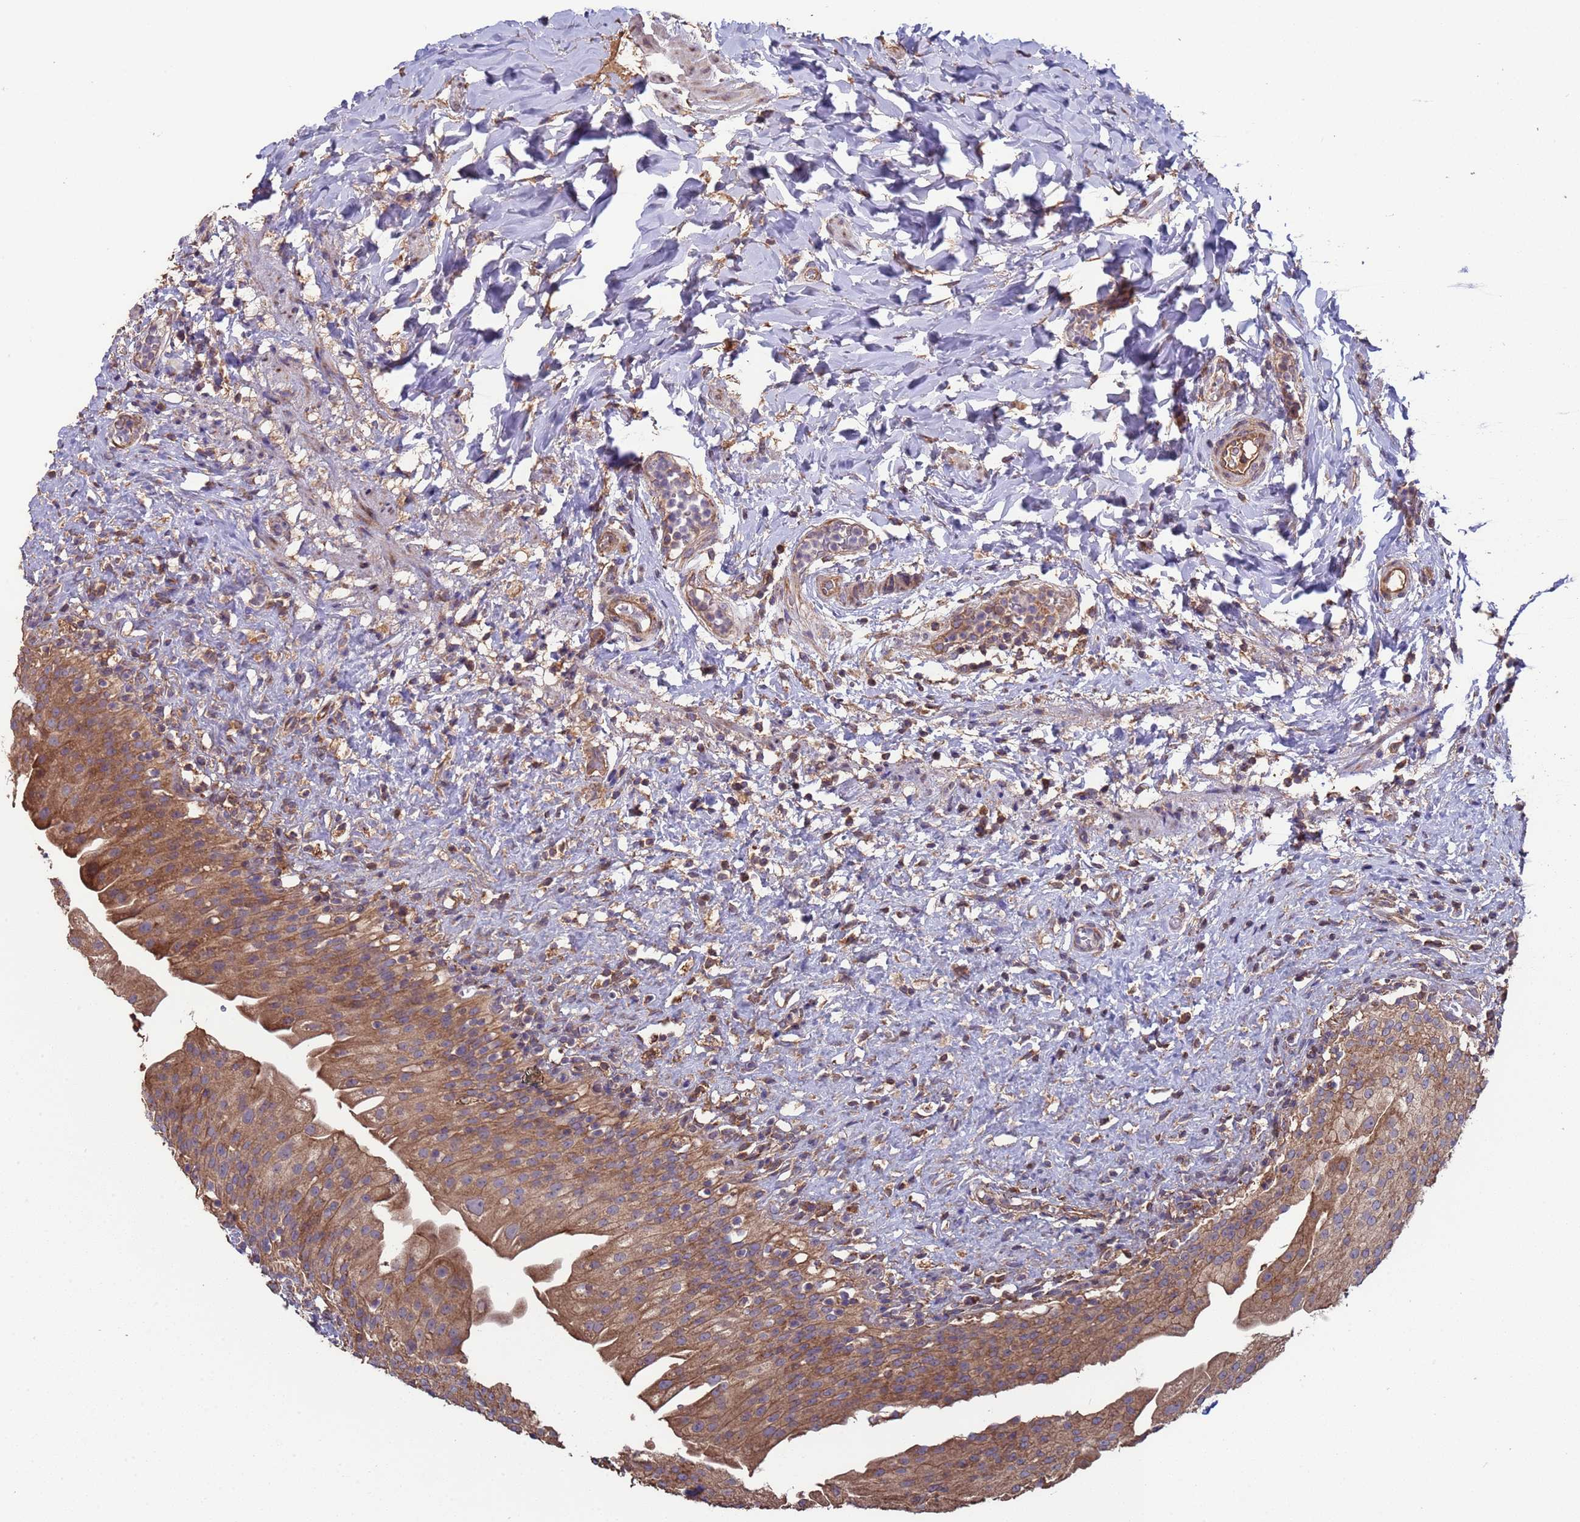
{"staining": {"intensity": "moderate", "quantity": ">75%", "location": "cytoplasmic/membranous"}, "tissue": "urinary bladder", "cell_type": "Urothelial cells", "image_type": "normal", "snomed": [{"axis": "morphology", "description": "Normal tissue, NOS"}, {"axis": "topography", "description": "Urinary bladder"}], "caption": "An immunohistochemistry micrograph of unremarkable tissue is shown. Protein staining in brown shows moderate cytoplasmic/membranous positivity in urinary bladder within urothelial cells. The staining is performed using DAB brown chromogen to label protein expression. The nuclei are counter-stained blue using hematoxylin.", "gene": "EEF1AKMT1", "patient": {"sex": "female", "age": 27}}